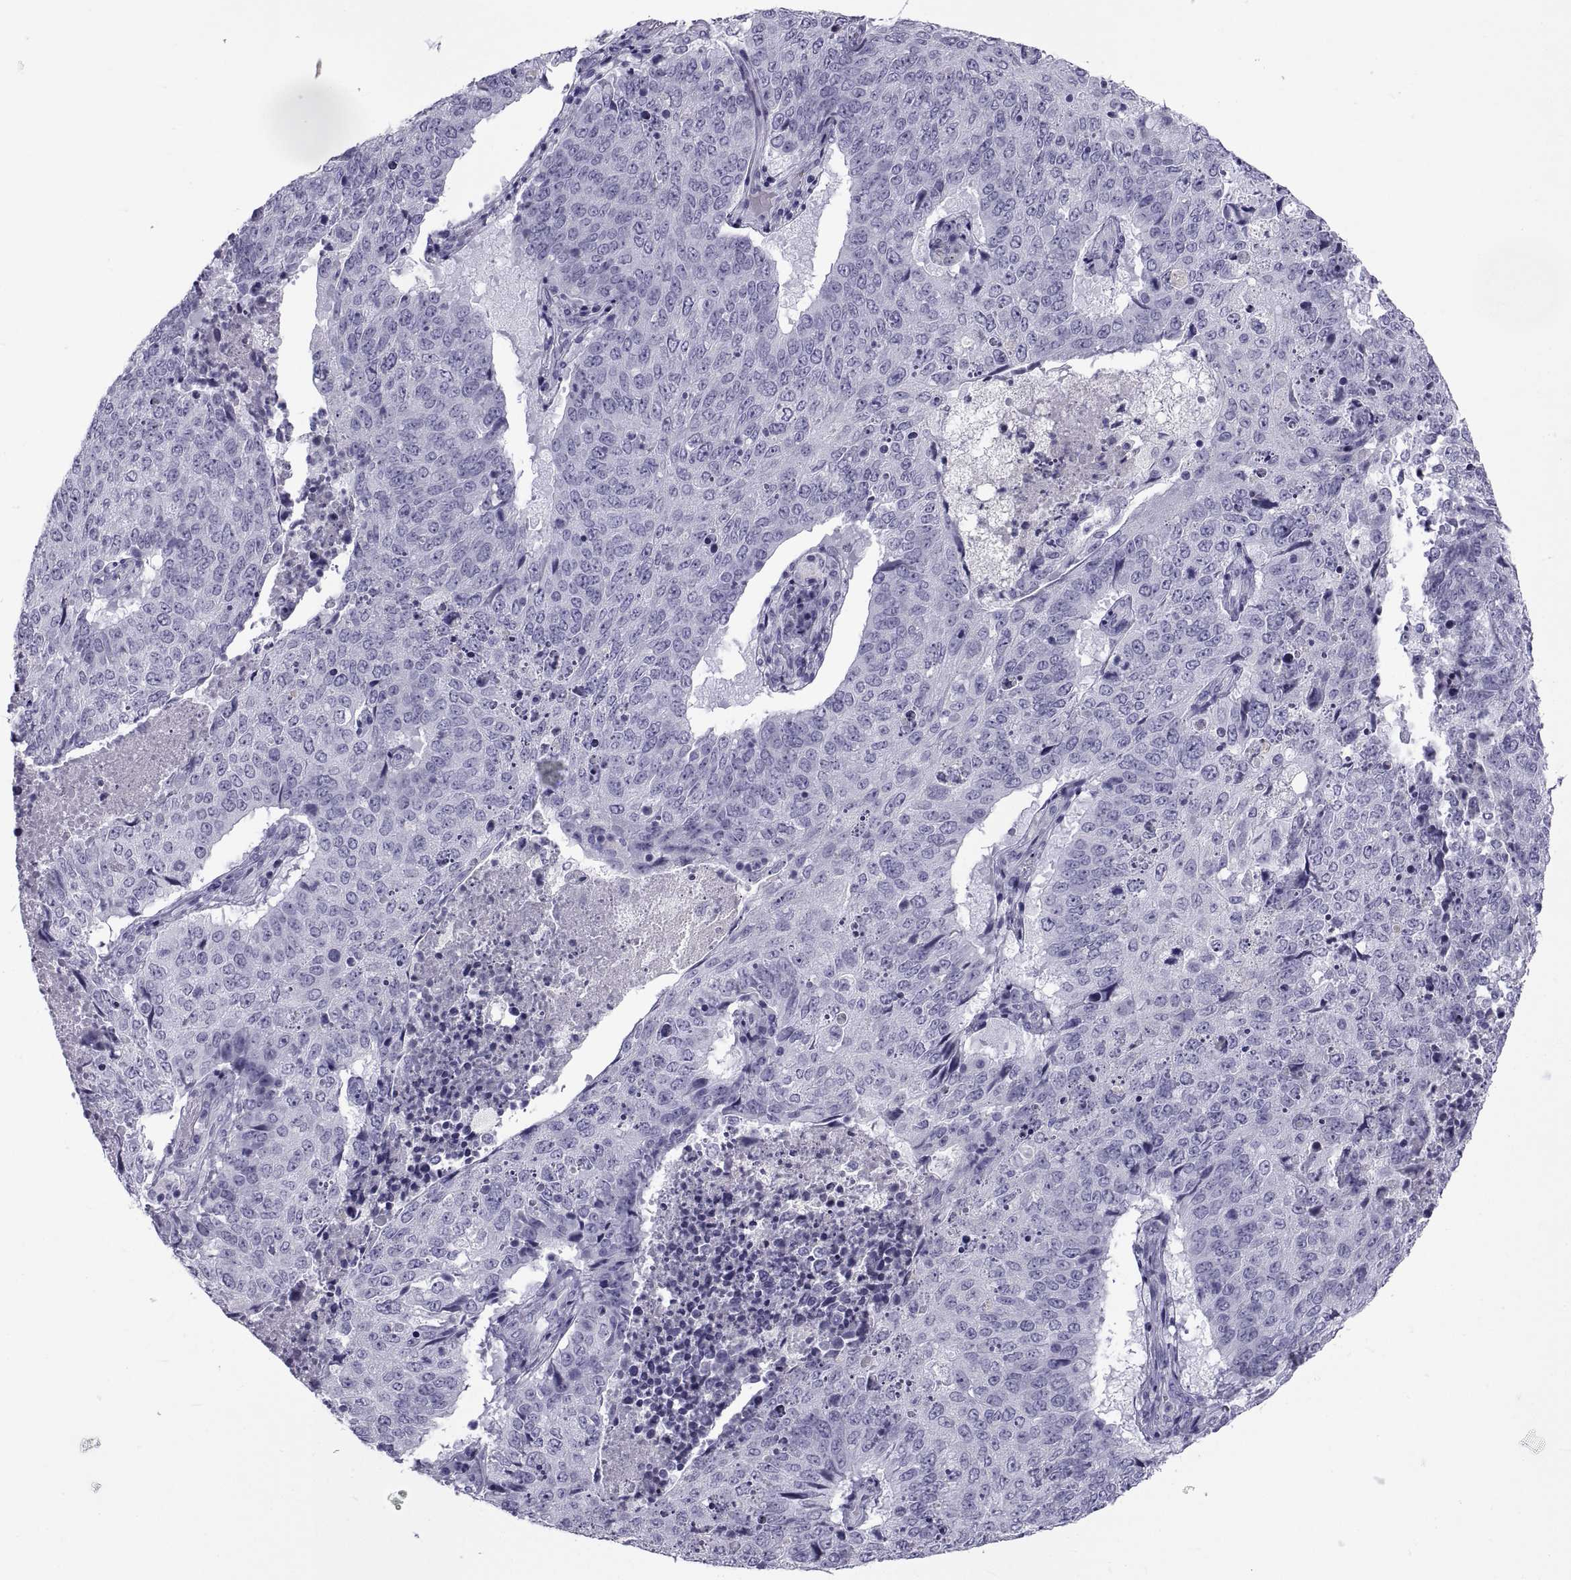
{"staining": {"intensity": "negative", "quantity": "none", "location": "none"}, "tissue": "lung cancer", "cell_type": "Tumor cells", "image_type": "cancer", "snomed": [{"axis": "morphology", "description": "Normal tissue, NOS"}, {"axis": "morphology", "description": "Squamous cell carcinoma, NOS"}, {"axis": "topography", "description": "Bronchus"}, {"axis": "topography", "description": "Lung"}], "caption": "IHC histopathology image of neoplastic tissue: lung squamous cell carcinoma stained with DAB demonstrates no significant protein positivity in tumor cells.", "gene": "NPTX2", "patient": {"sex": "male", "age": 64}}